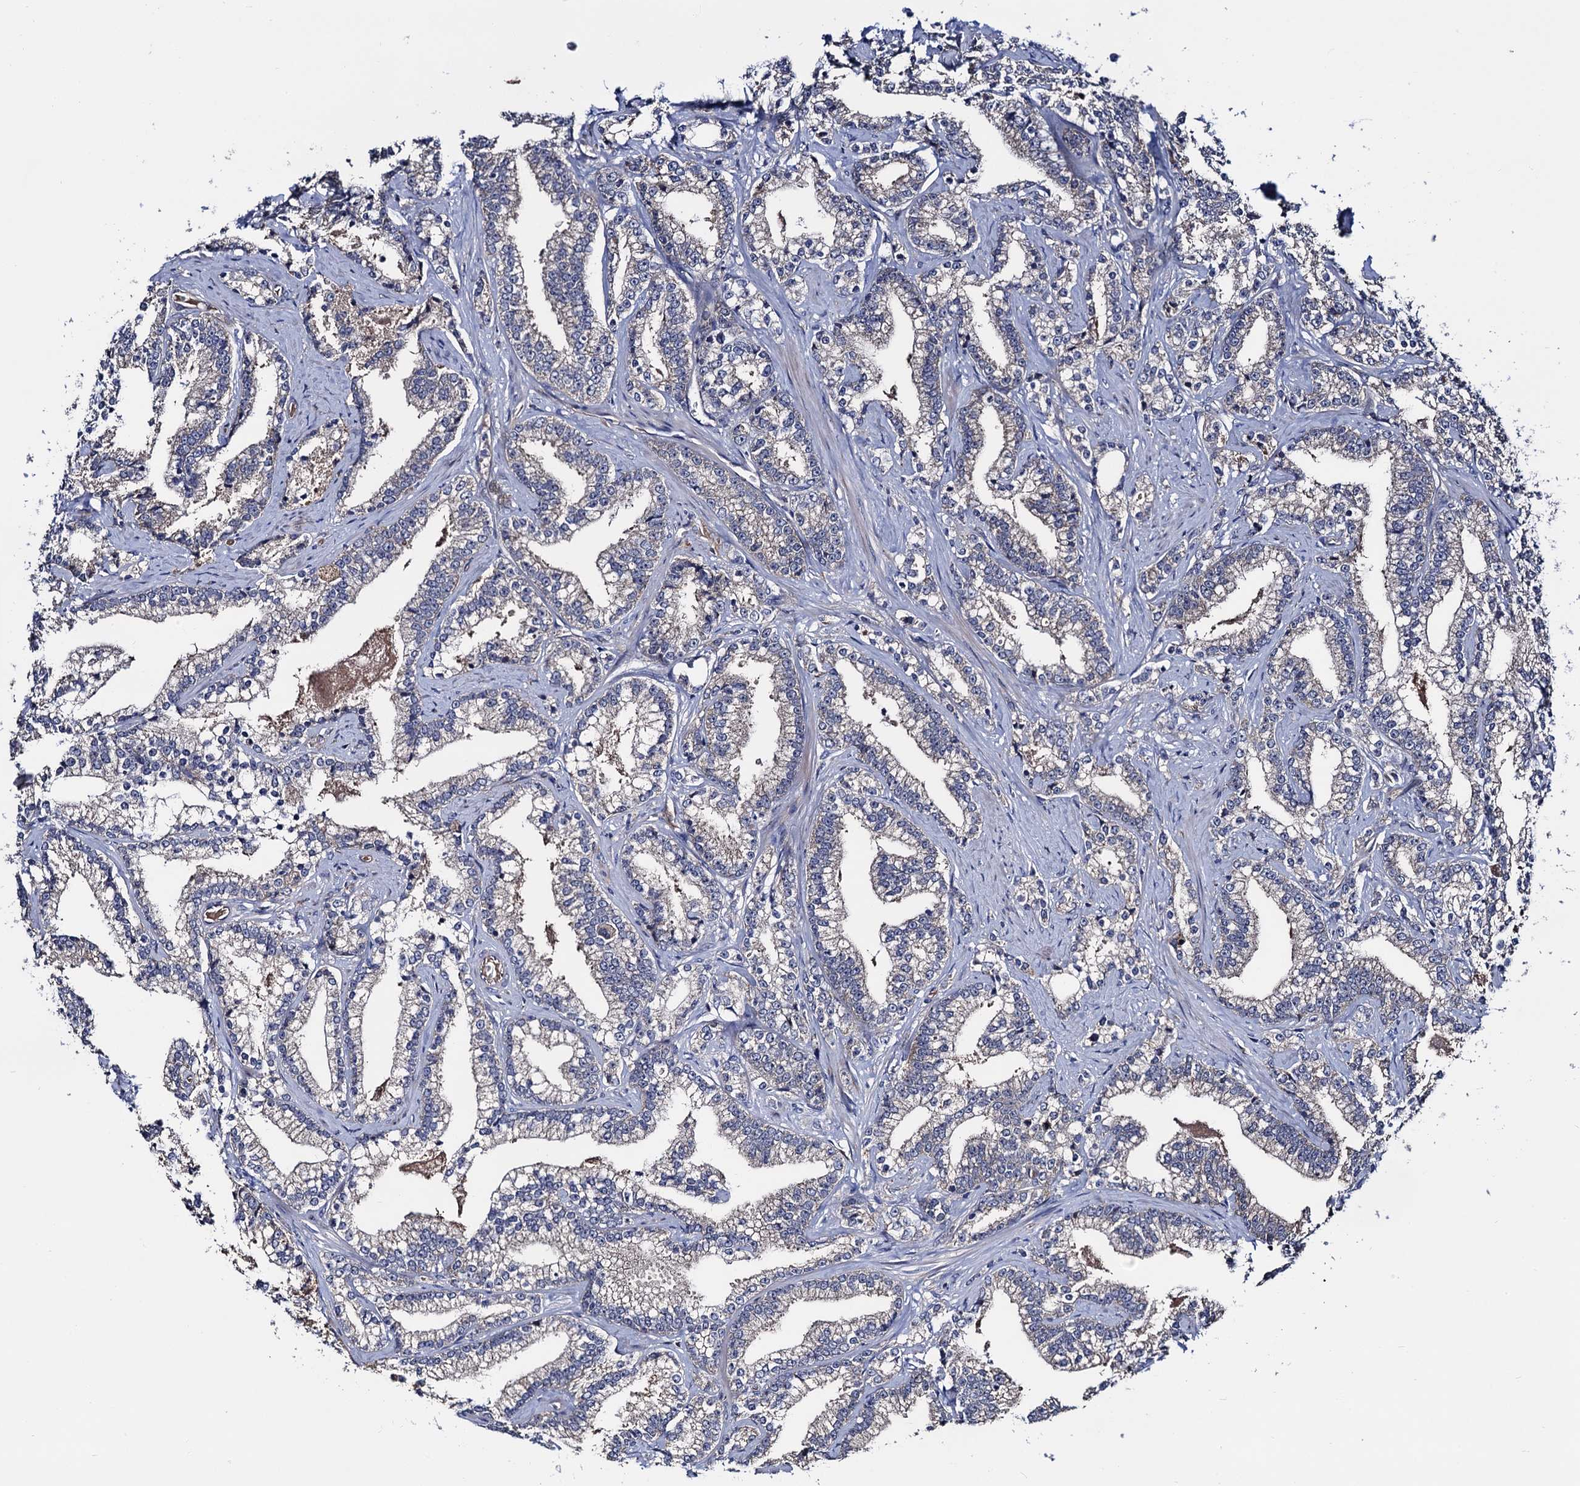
{"staining": {"intensity": "weak", "quantity": "25%-75%", "location": "cytoplasmic/membranous"}, "tissue": "prostate cancer", "cell_type": "Tumor cells", "image_type": "cancer", "snomed": [{"axis": "morphology", "description": "Adenocarcinoma, High grade"}, {"axis": "topography", "description": "Prostate and seminal vesicle, NOS"}], "caption": "Tumor cells exhibit low levels of weak cytoplasmic/membranous staining in approximately 25%-75% of cells in high-grade adenocarcinoma (prostate).", "gene": "TRMT112", "patient": {"sex": "male", "age": 67}}